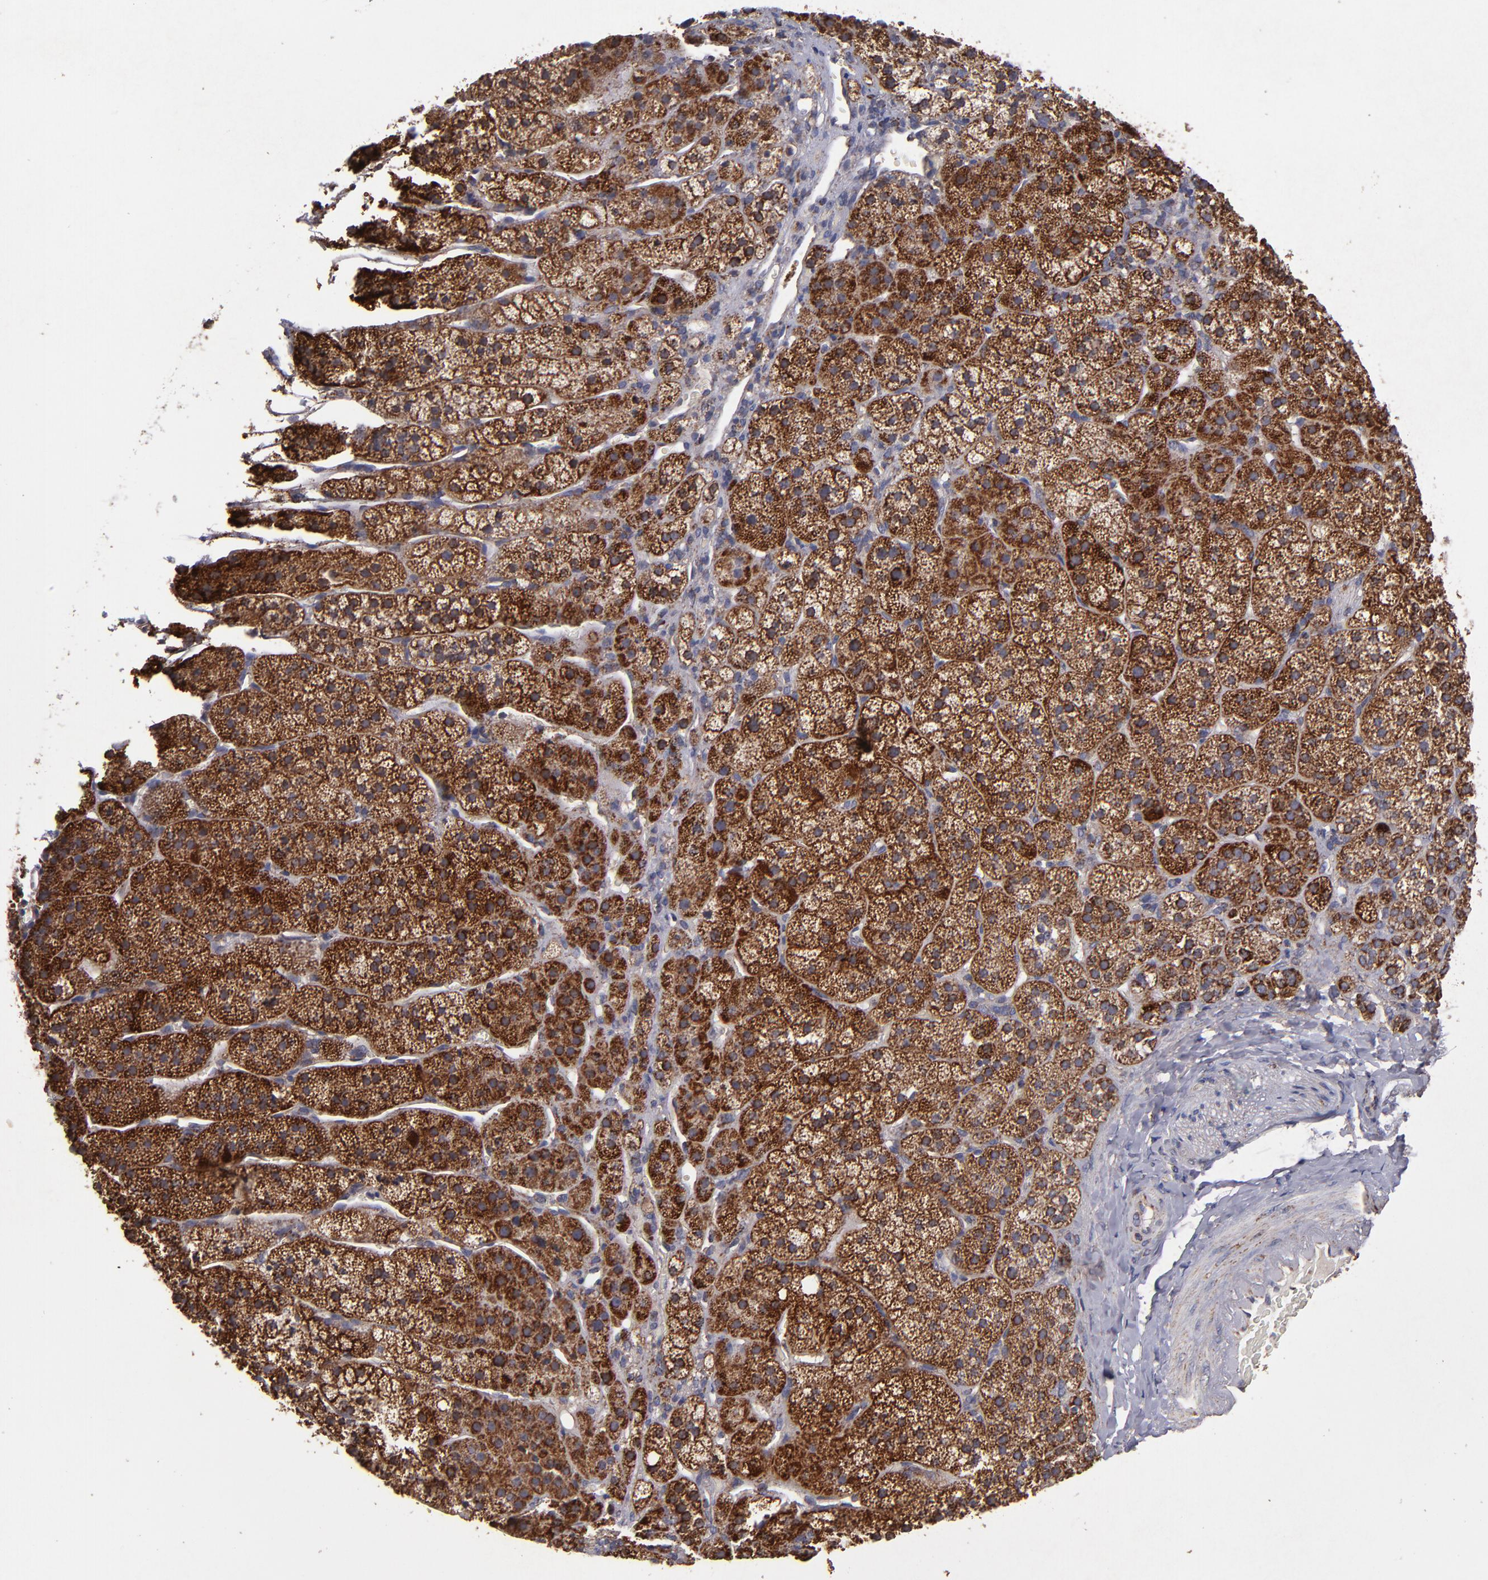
{"staining": {"intensity": "strong", "quantity": ">75%", "location": "cytoplasmic/membranous"}, "tissue": "adrenal gland", "cell_type": "Glandular cells", "image_type": "normal", "snomed": [{"axis": "morphology", "description": "Normal tissue, NOS"}, {"axis": "topography", "description": "Adrenal gland"}], "caption": "Strong cytoplasmic/membranous positivity for a protein is seen in approximately >75% of glandular cells of benign adrenal gland using immunohistochemistry (IHC).", "gene": "TIMM9", "patient": {"sex": "female", "age": 44}}